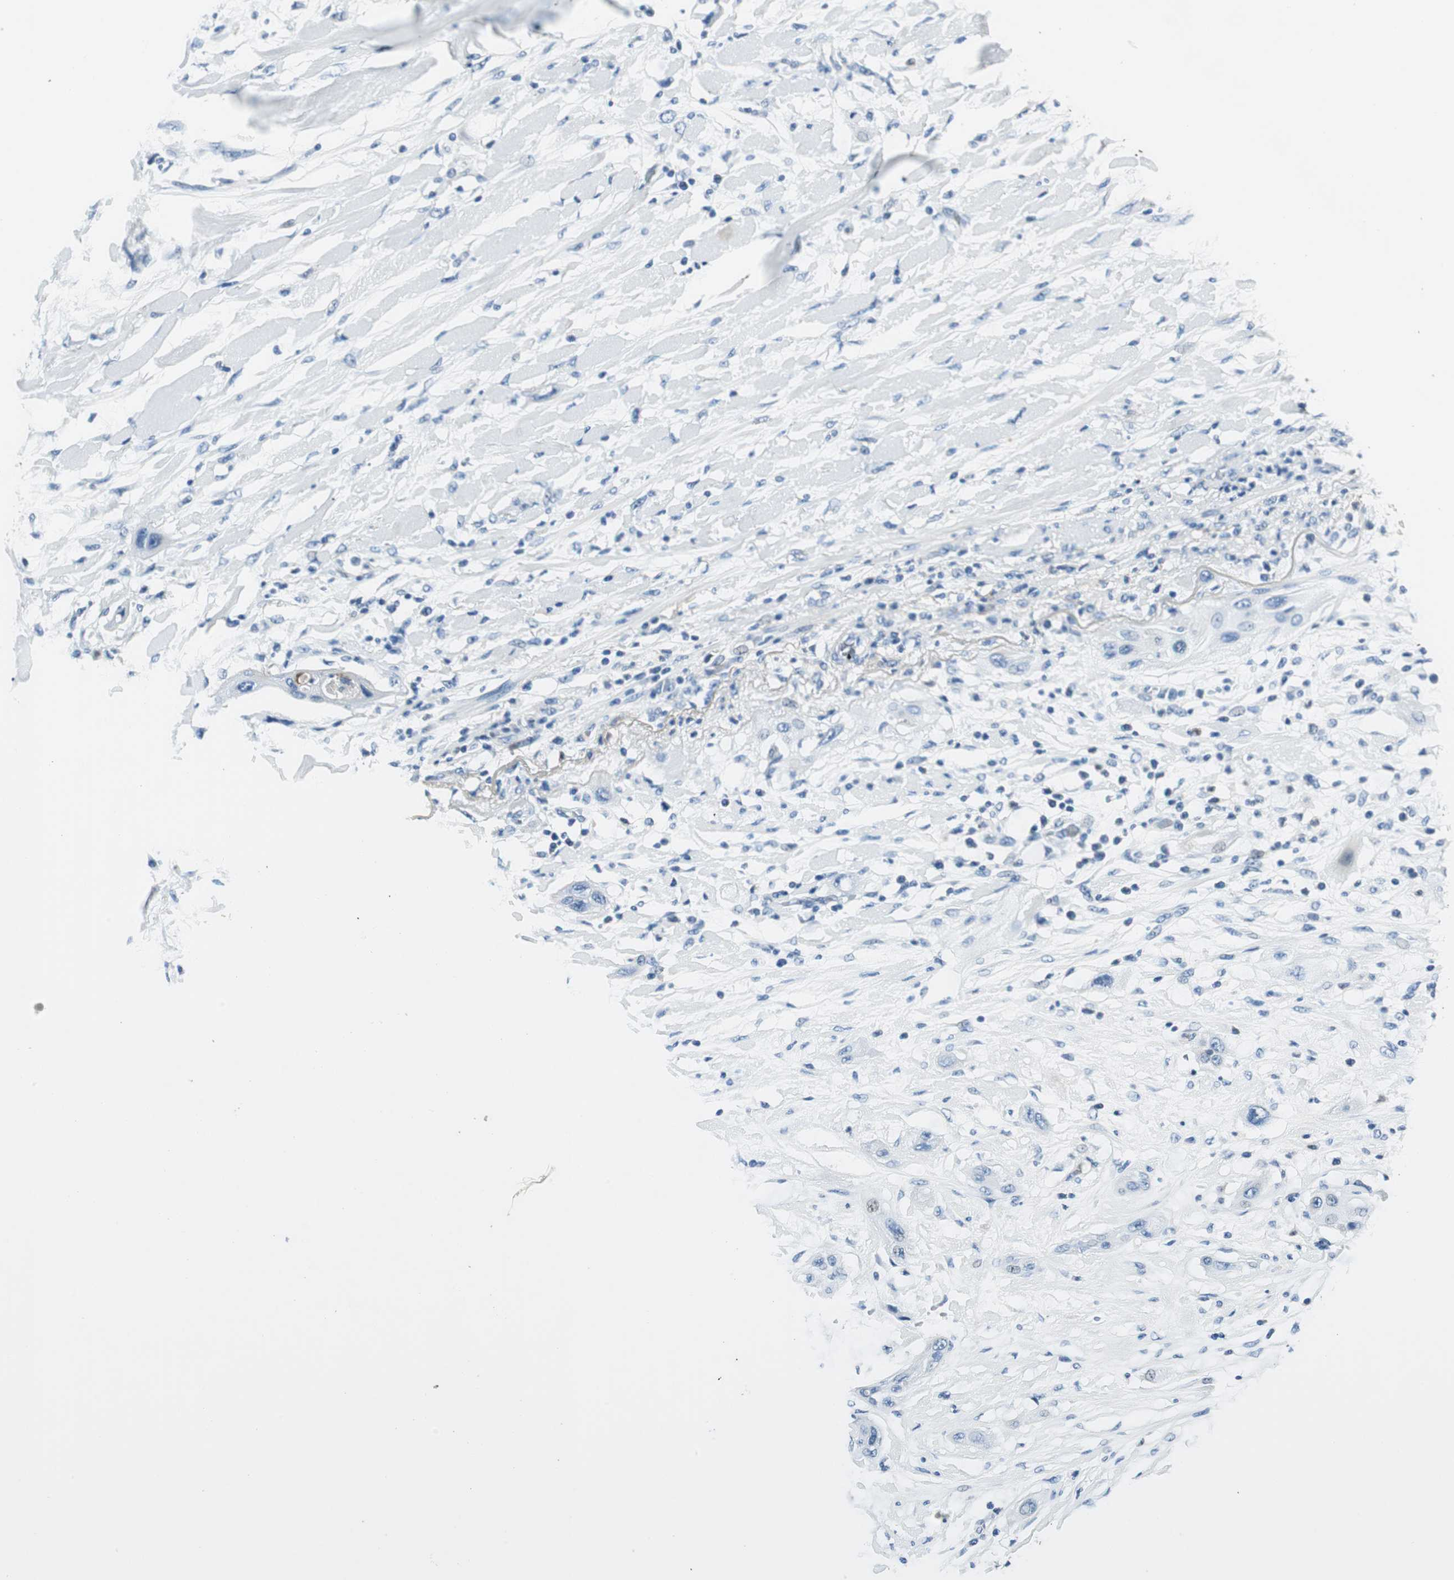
{"staining": {"intensity": "negative", "quantity": "none", "location": "none"}, "tissue": "lung cancer", "cell_type": "Tumor cells", "image_type": "cancer", "snomed": [{"axis": "morphology", "description": "Squamous cell carcinoma, NOS"}, {"axis": "topography", "description": "Lung"}], "caption": "Lung squamous cell carcinoma was stained to show a protein in brown. There is no significant expression in tumor cells.", "gene": "ME1", "patient": {"sex": "female", "age": 47}}